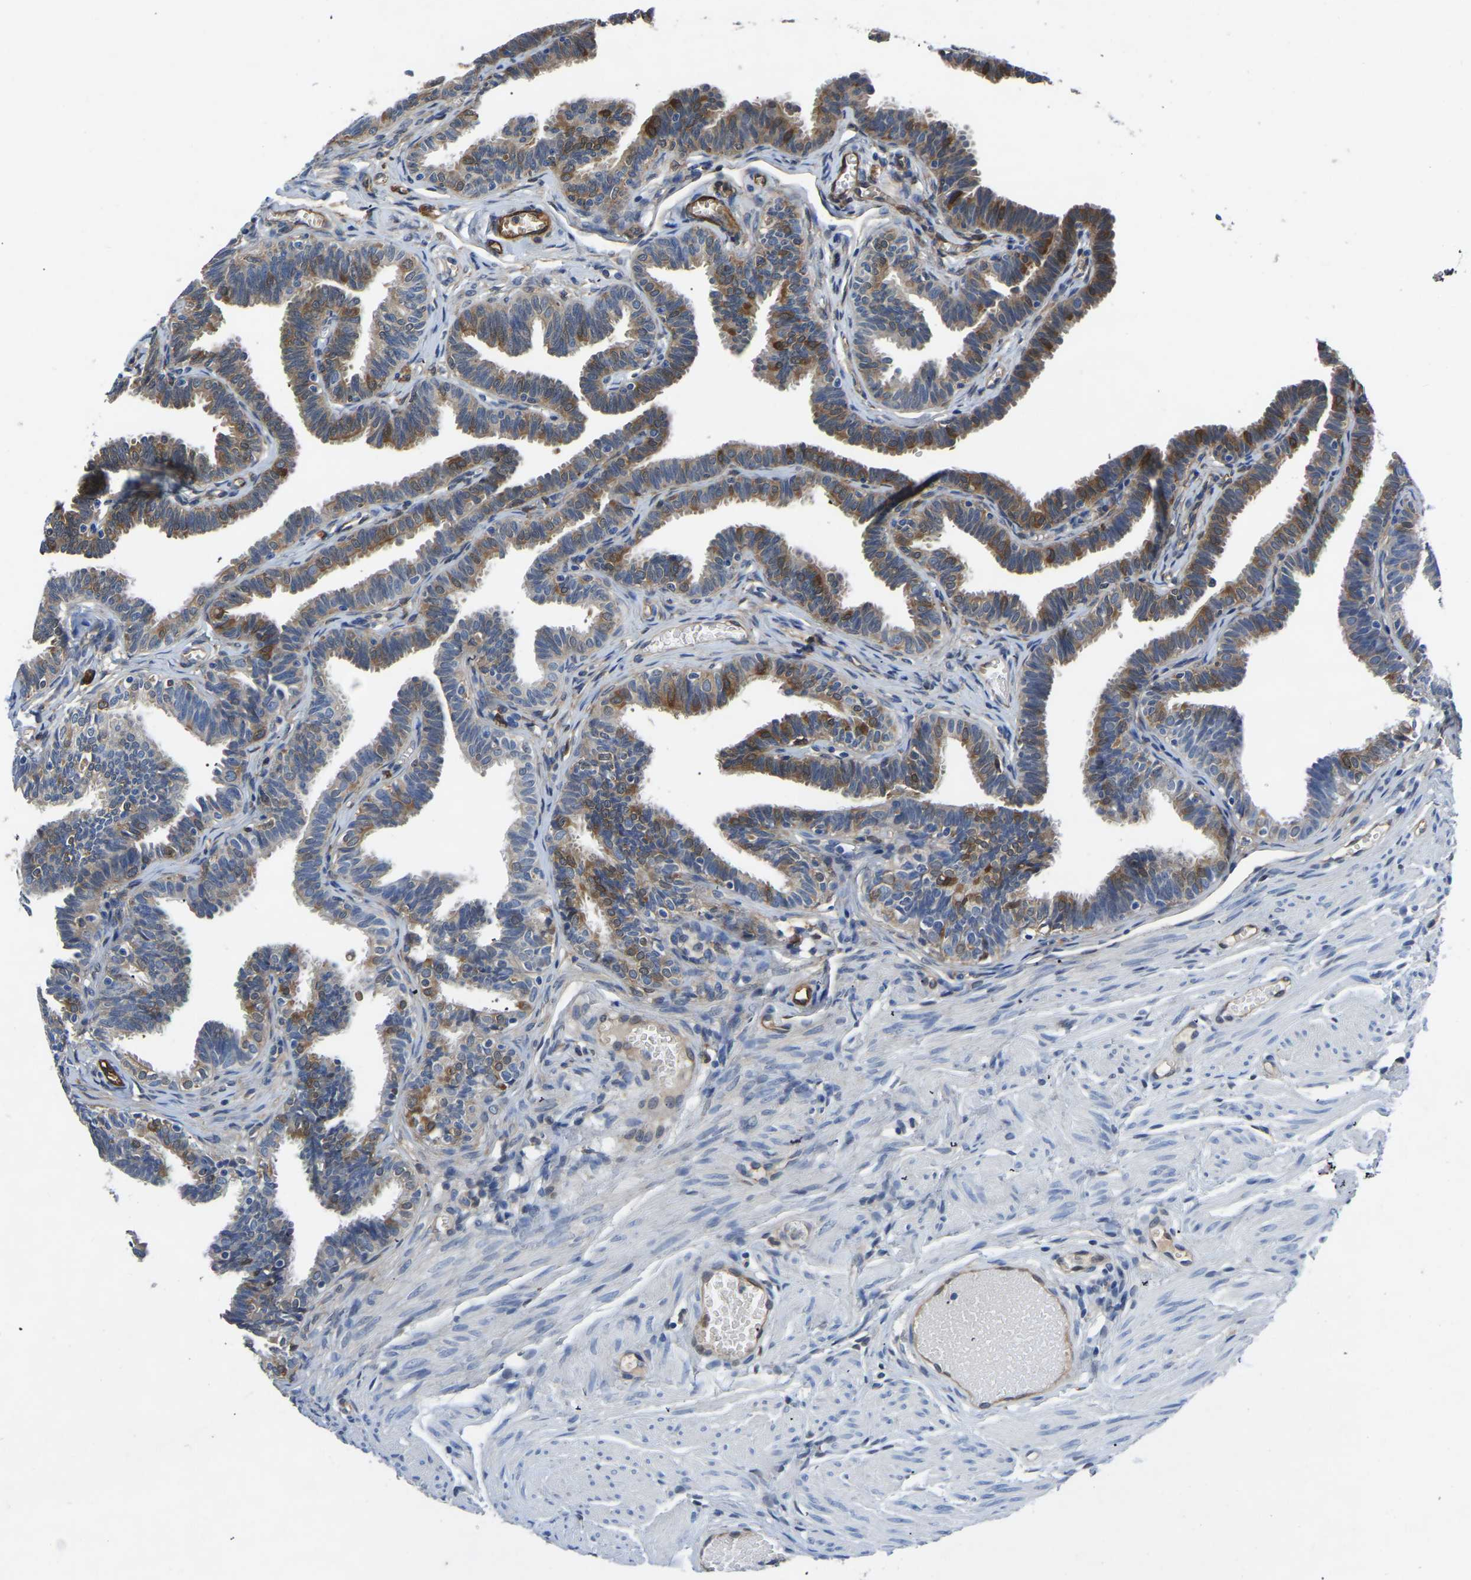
{"staining": {"intensity": "moderate", "quantity": ">75%", "location": "cytoplasmic/membranous"}, "tissue": "fallopian tube", "cell_type": "Glandular cells", "image_type": "normal", "snomed": [{"axis": "morphology", "description": "Normal tissue, NOS"}, {"axis": "topography", "description": "Fallopian tube"}, {"axis": "topography", "description": "Ovary"}], "caption": "High-power microscopy captured an immunohistochemistry micrograph of normal fallopian tube, revealing moderate cytoplasmic/membranous staining in about >75% of glandular cells. Using DAB (3,3'-diaminobenzidine) (brown) and hematoxylin (blue) stains, captured at high magnification using brightfield microscopy.", "gene": "ATG2B", "patient": {"sex": "female", "age": 23}}